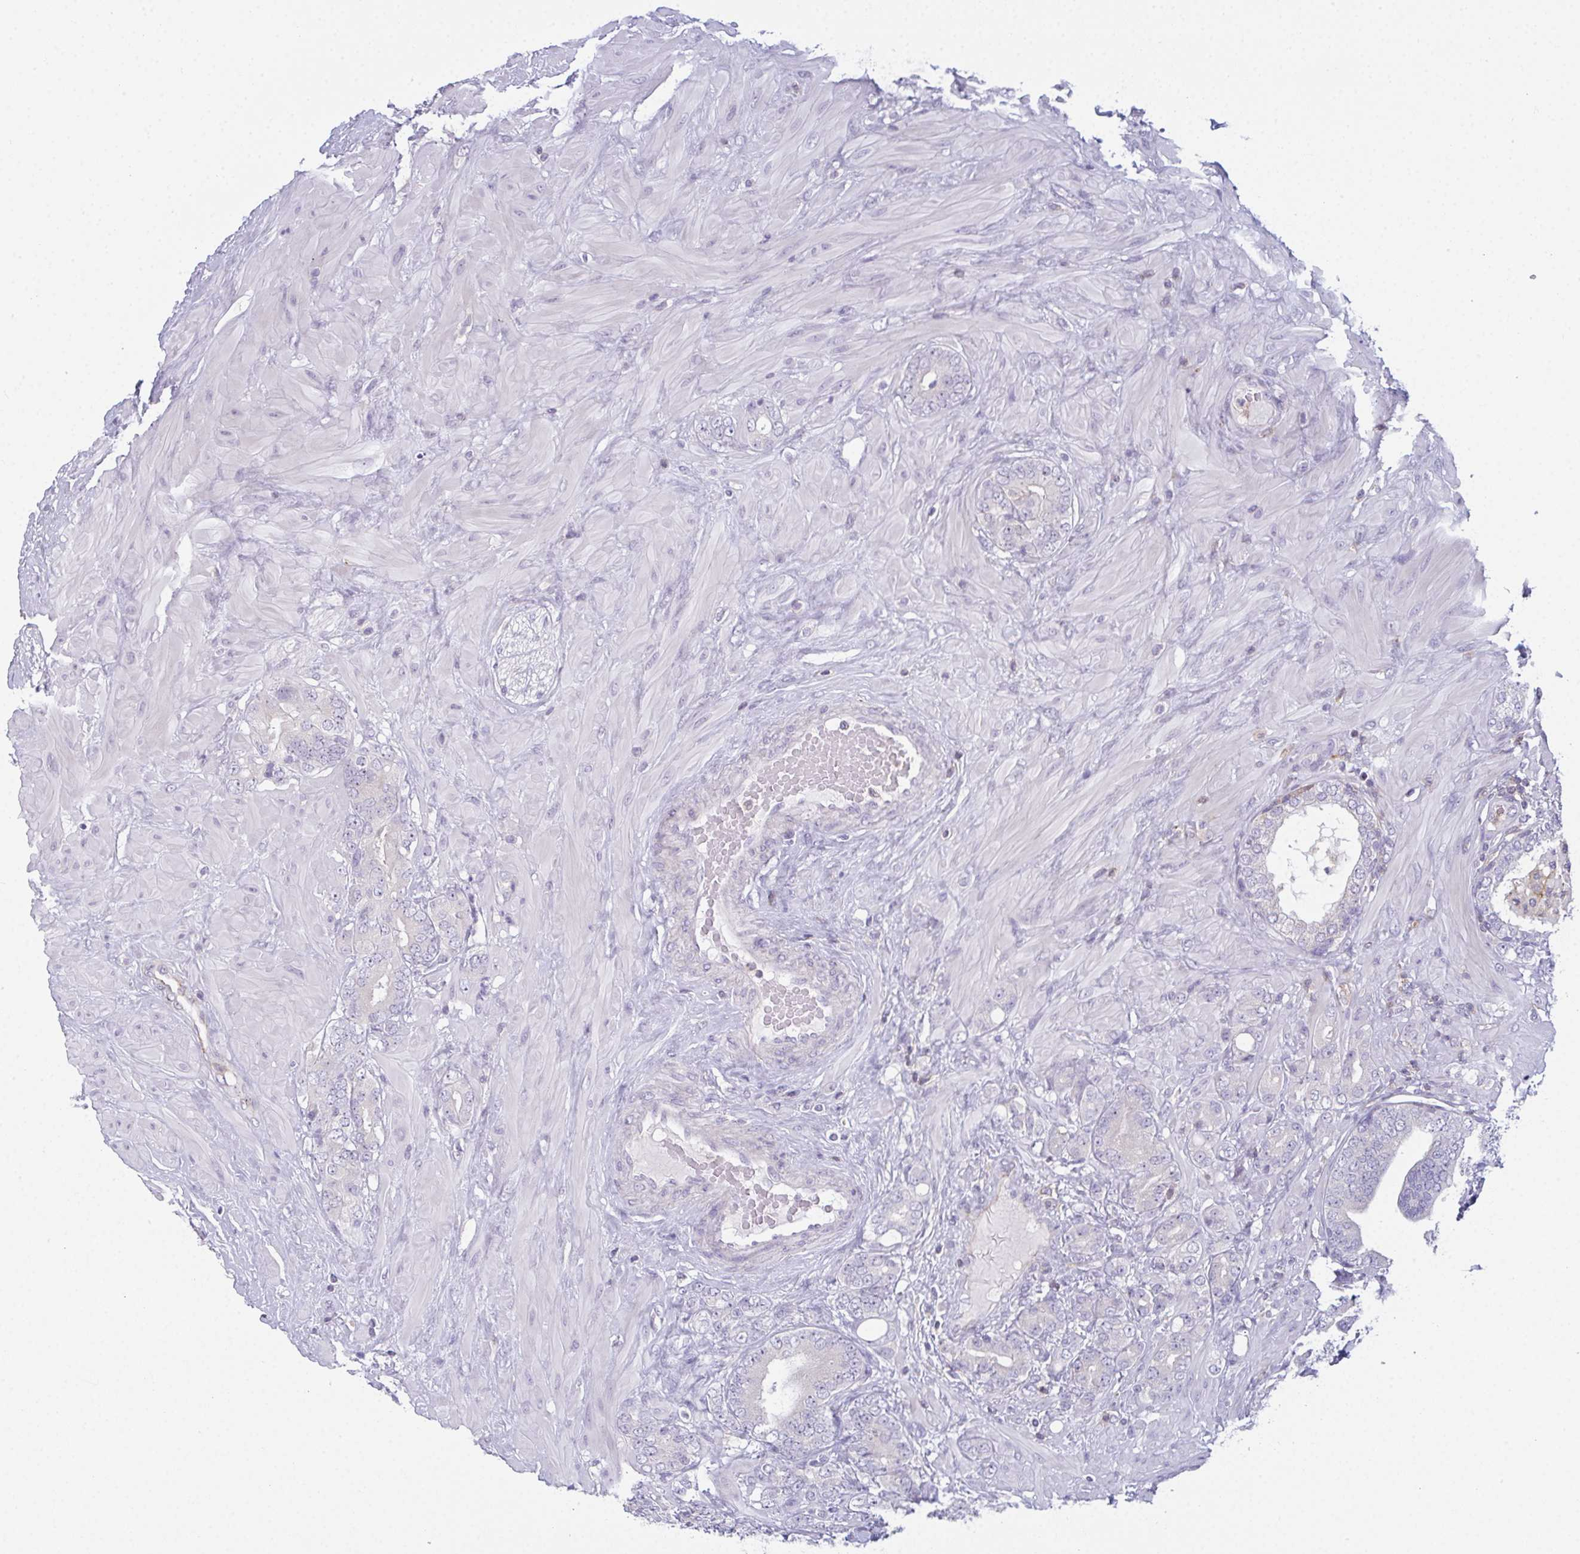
{"staining": {"intensity": "negative", "quantity": "none", "location": "none"}, "tissue": "prostate cancer", "cell_type": "Tumor cells", "image_type": "cancer", "snomed": [{"axis": "morphology", "description": "Adenocarcinoma, High grade"}, {"axis": "topography", "description": "Prostate"}], "caption": "Image shows no protein expression in tumor cells of prostate adenocarcinoma (high-grade) tissue.", "gene": "CD80", "patient": {"sex": "male", "age": 62}}